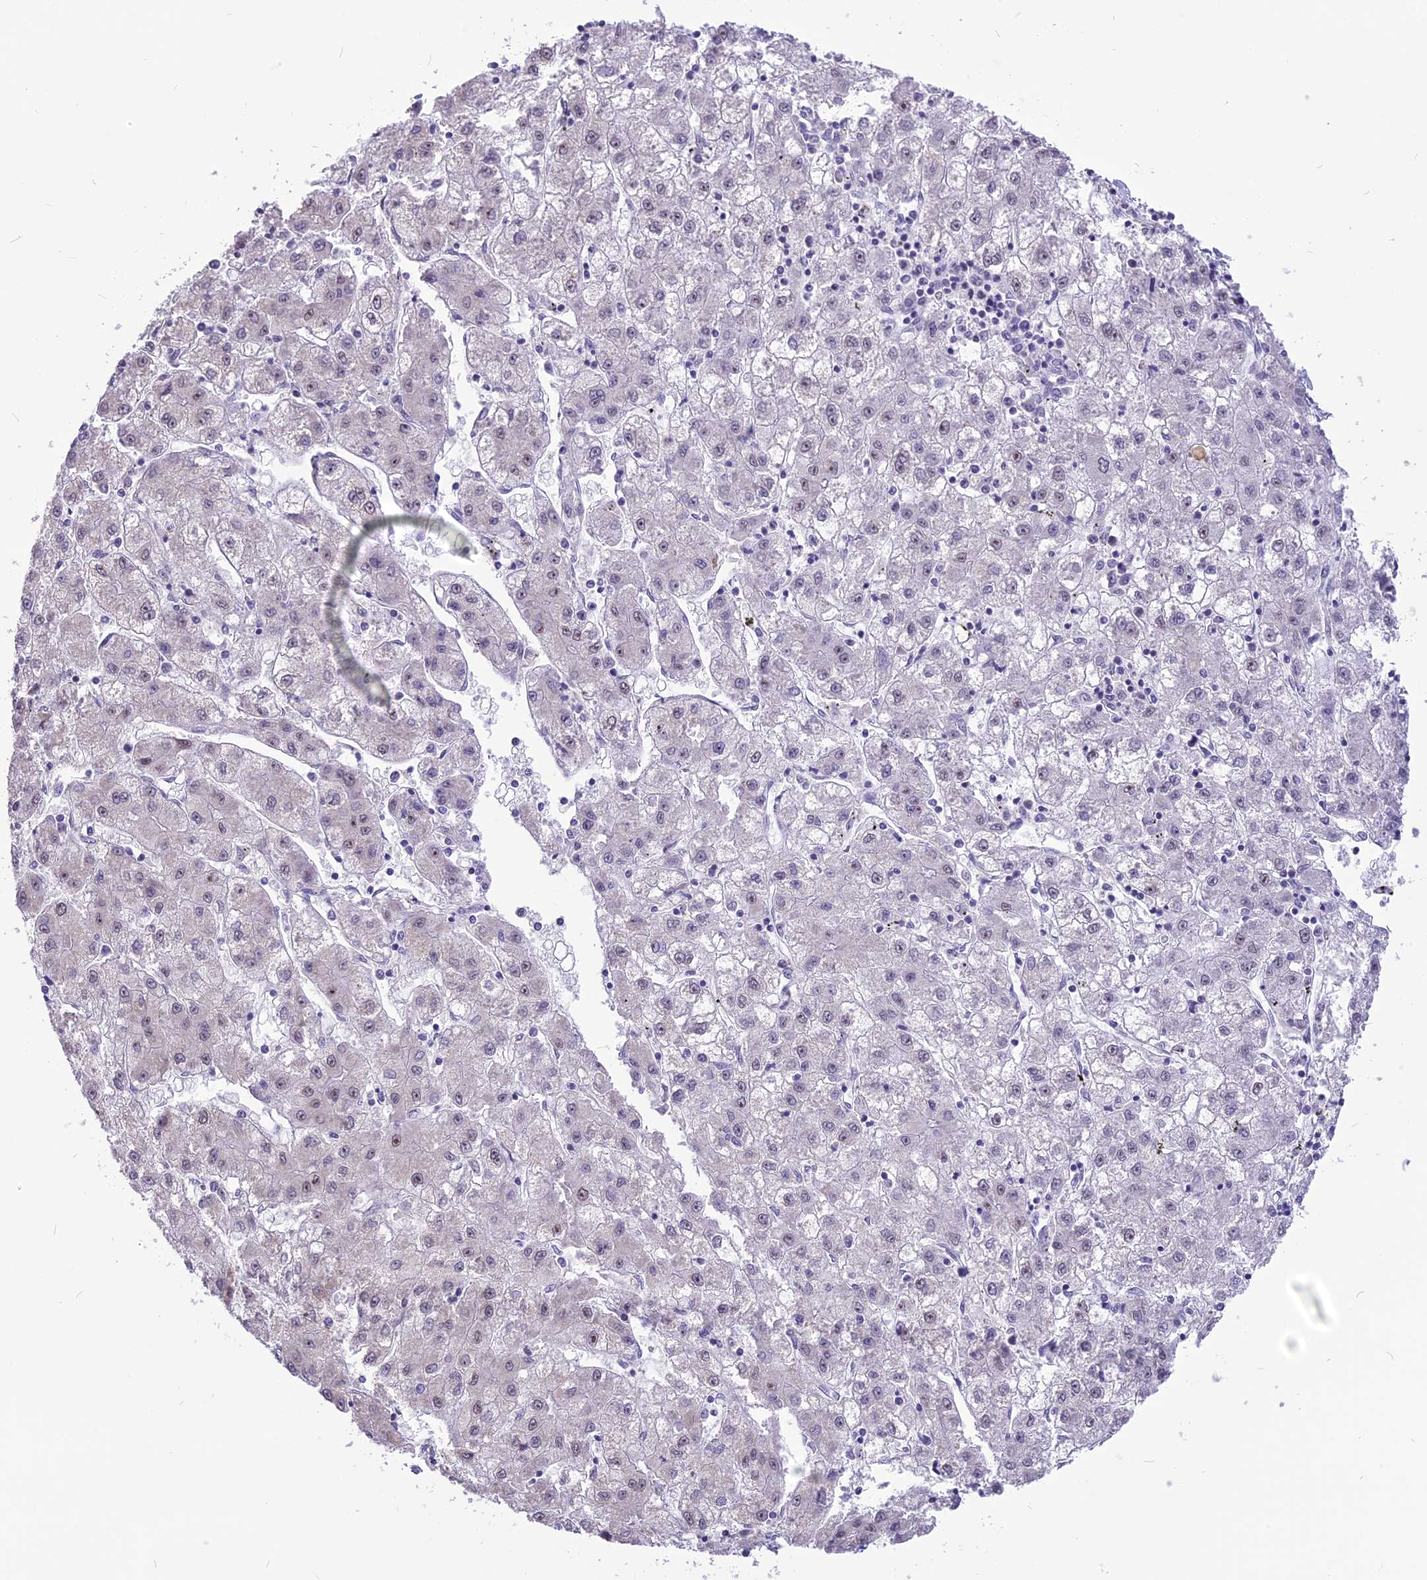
{"staining": {"intensity": "negative", "quantity": "none", "location": "none"}, "tissue": "liver cancer", "cell_type": "Tumor cells", "image_type": "cancer", "snomed": [{"axis": "morphology", "description": "Carcinoma, Hepatocellular, NOS"}, {"axis": "topography", "description": "Liver"}], "caption": "Immunohistochemistry (IHC) histopathology image of liver cancer (hepatocellular carcinoma) stained for a protein (brown), which demonstrates no expression in tumor cells.", "gene": "CMSS1", "patient": {"sex": "male", "age": 72}}